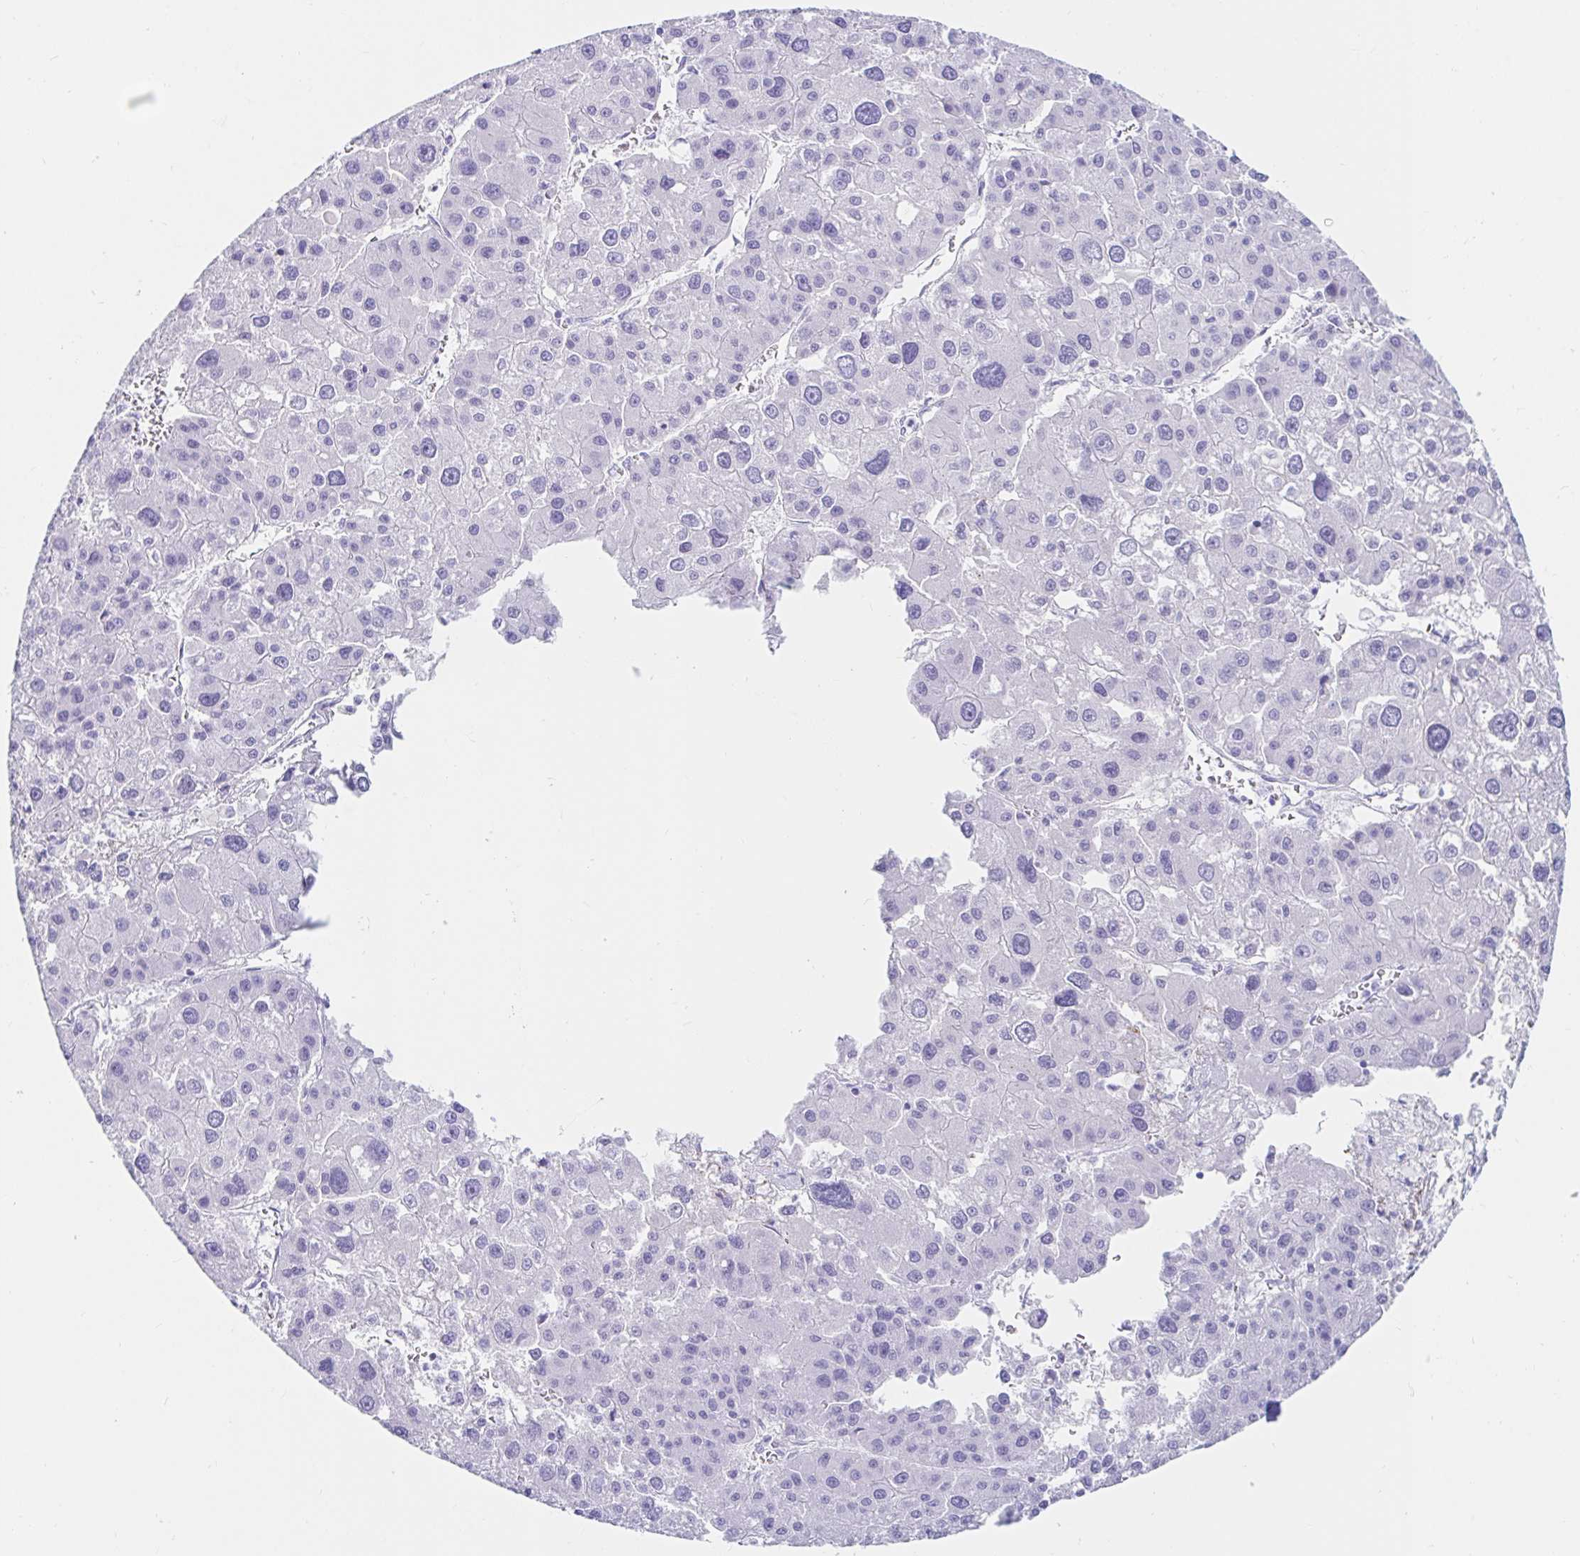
{"staining": {"intensity": "negative", "quantity": "none", "location": "none"}, "tissue": "liver cancer", "cell_type": "Tumor cells", "image_type": "cancer", "snomed": [{"axis": "morphology", "description": "Carcinoma, Hepatocellular, NOS"}, {"axis": "topography", "description": "Liver"}], "caption": "This is an immunohistochemistry (IHC) histopathology image of liver cancer (hepatocellular carcinoma). There is no expression in tumor cells.", "gene": "OR6T1", "patient": {"sex": "male", "age": 73}}